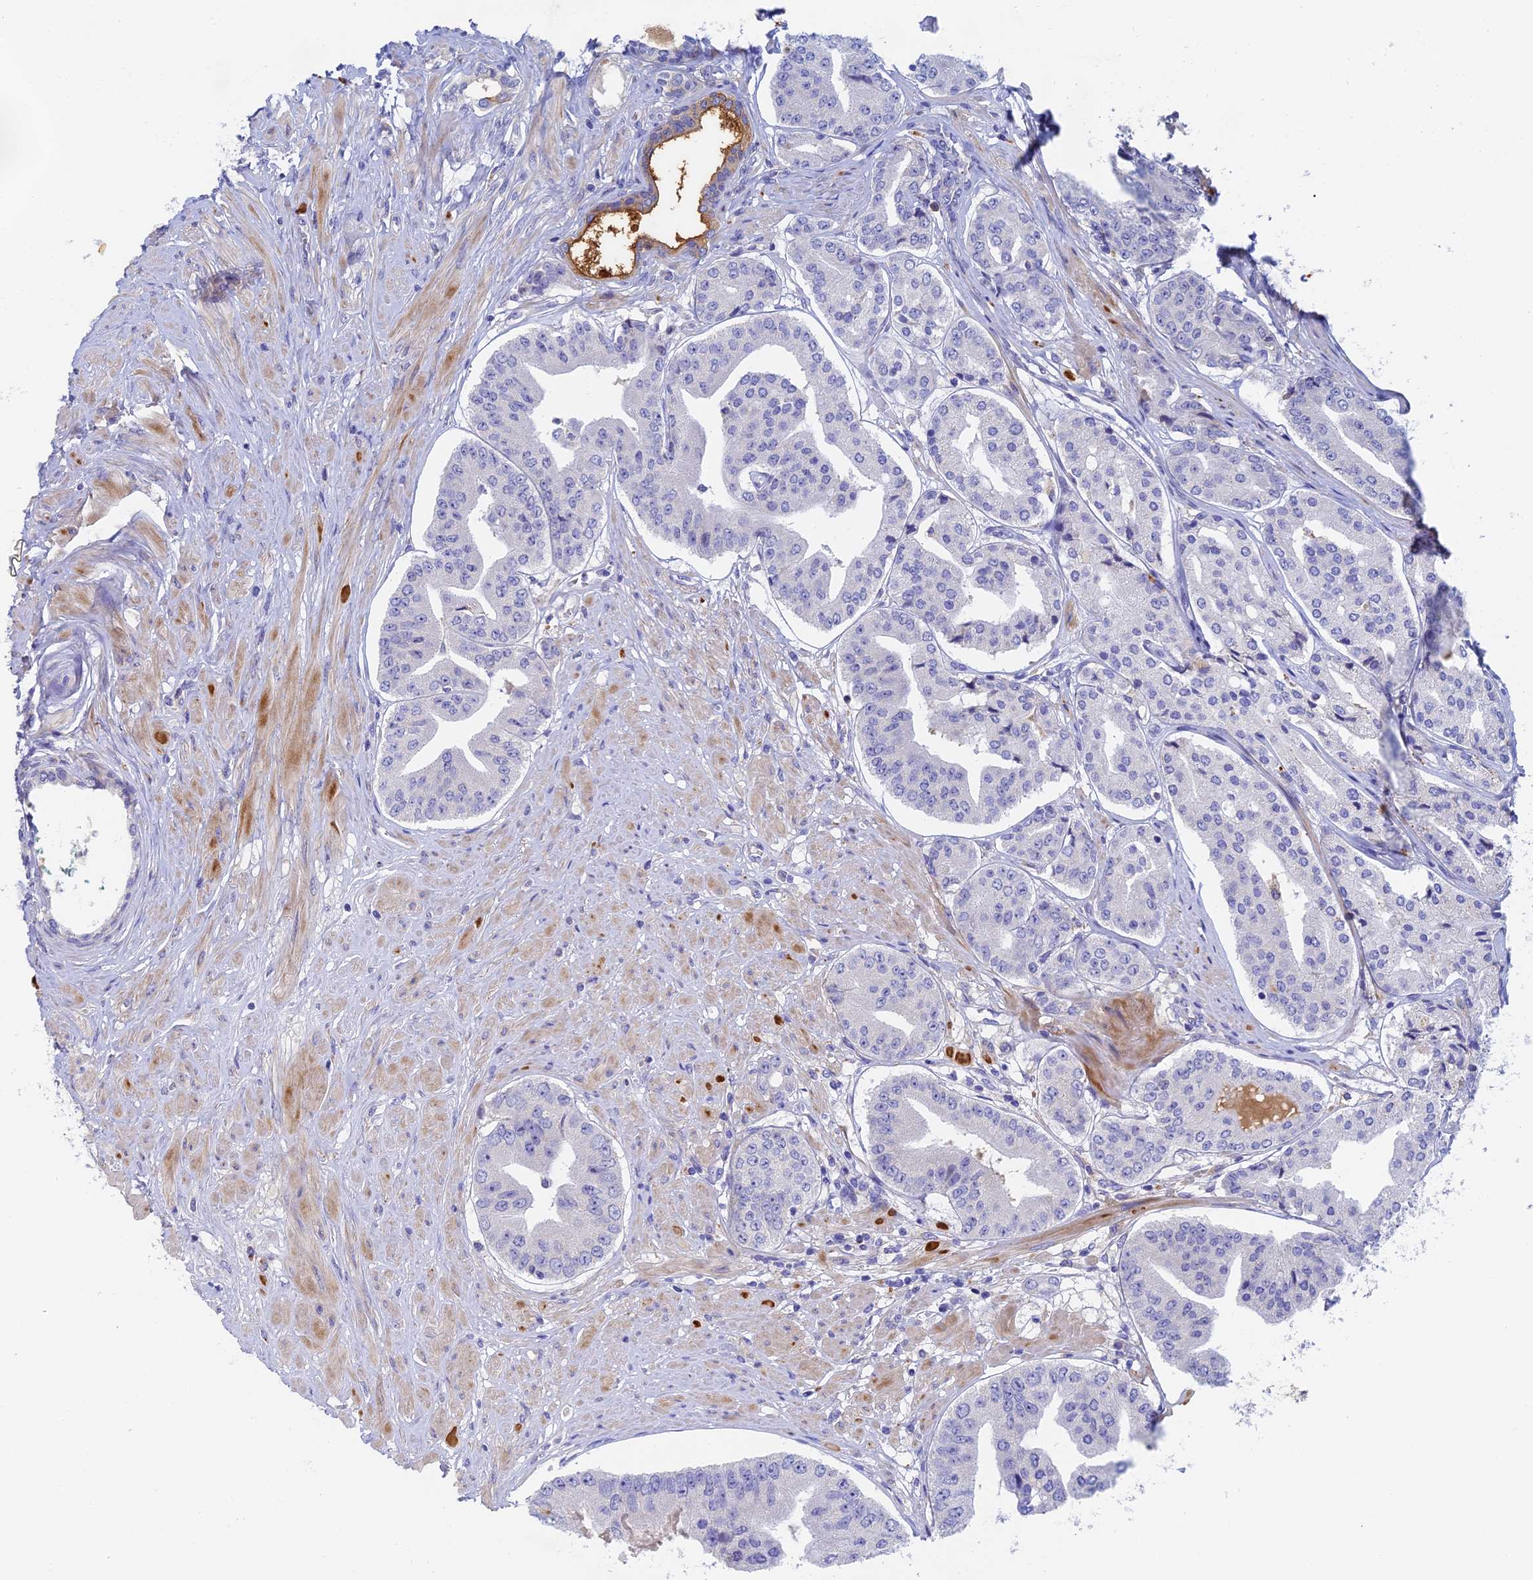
{"staining": {"intensity": "negative", "quantity": "none", "location": "none"}, "tissue": "prostate cancer", "cell_type": "Tumor cells", "image_type": "cancer", "snomed": [{"axis": "morphology", "description": "Adenocarcinoma, High grade"}, {"axis": "topography", "description": "Prostate"}], "caption": "An immunohistochemistry image of high-grade adenocarcinoma (prostate) is shown. There is no staining in tumor cells of high-grade adenocarcinoma (prostate).", "gene": "RPGRIP1L", "patient": {"sex": "male", "age": 63}}